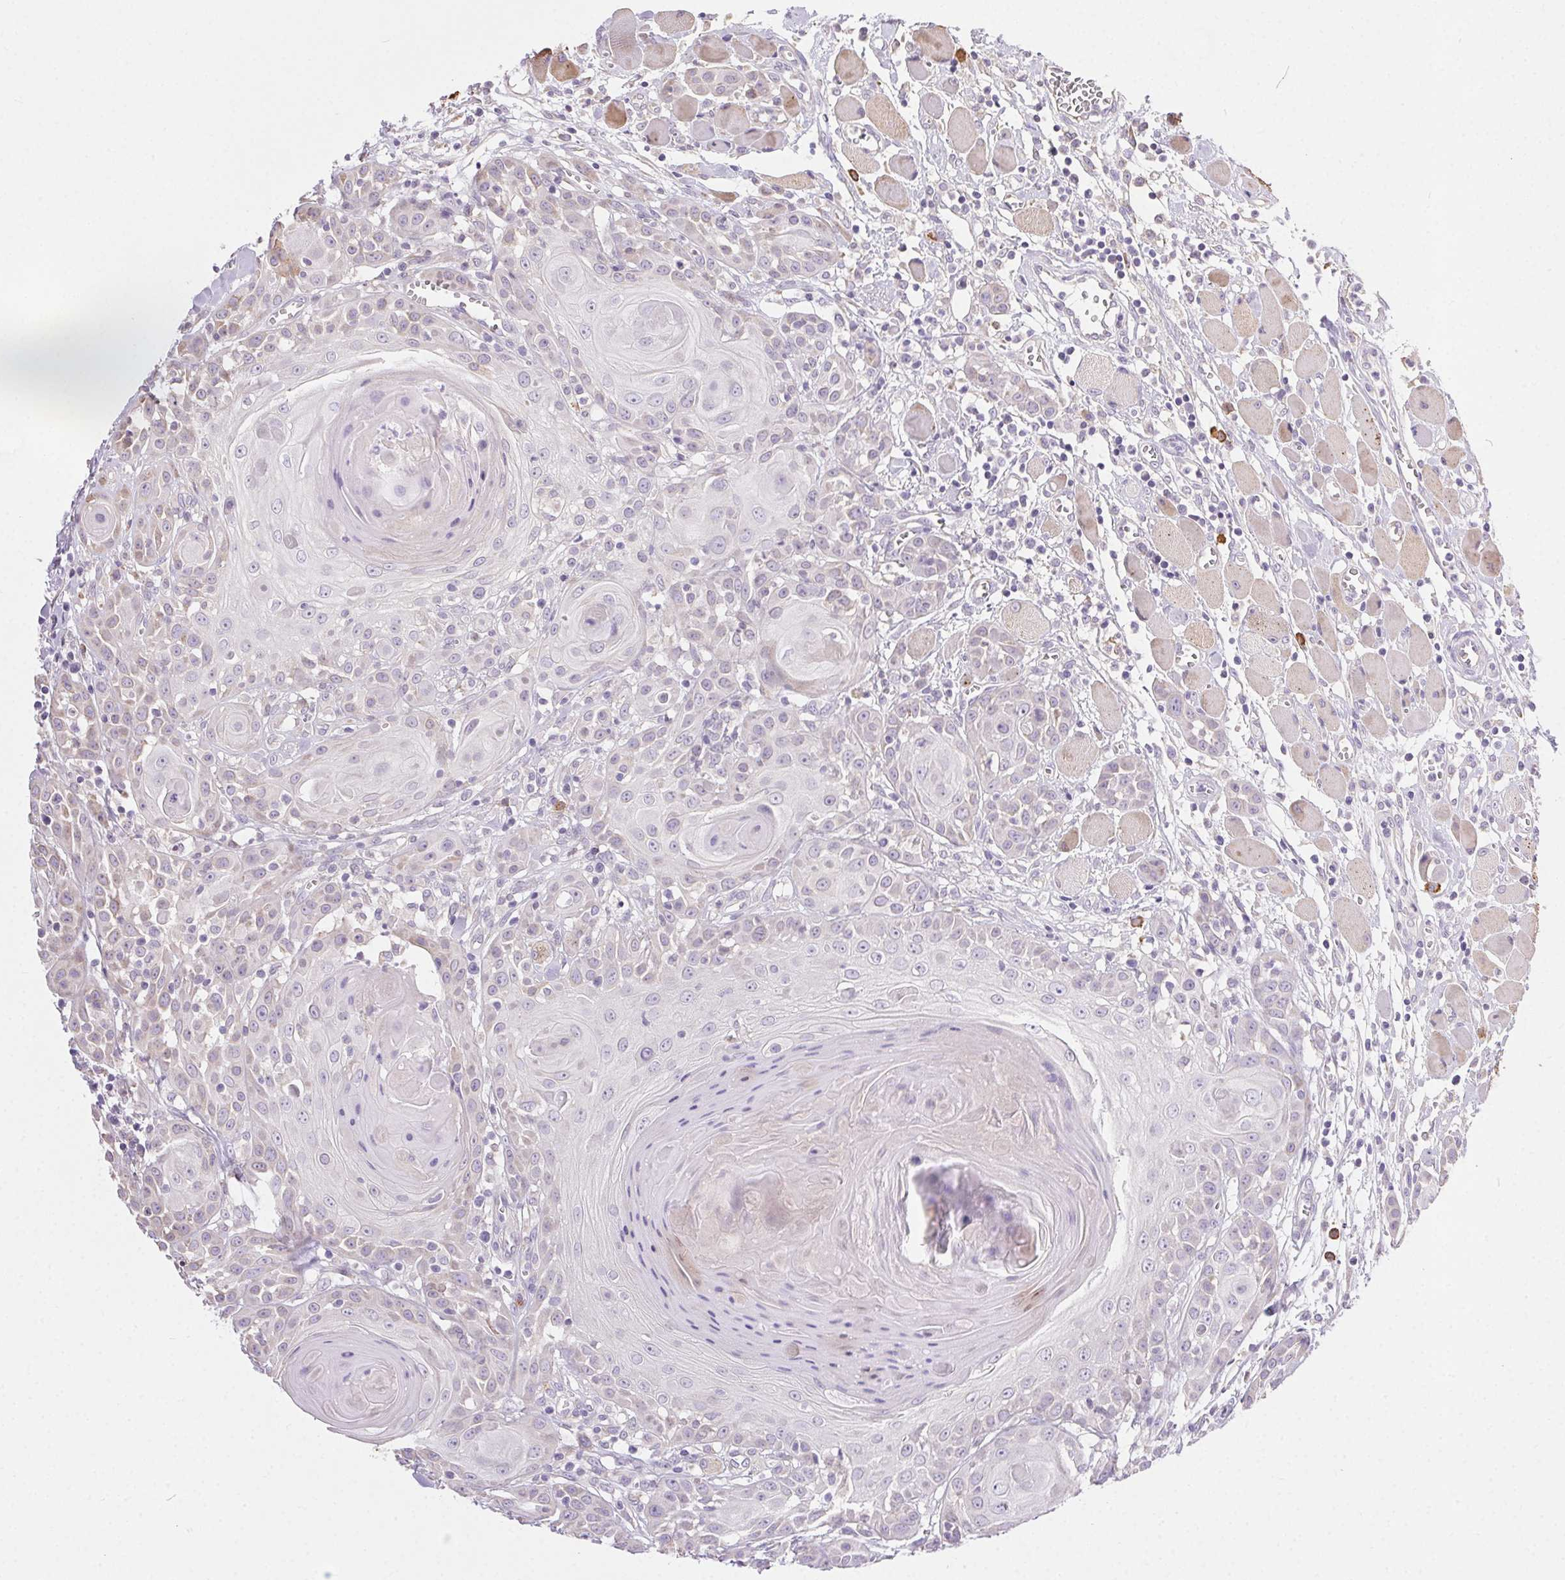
{"staining": {"intensity": "negative", "quantity": "none", "location": "none"}, "tissue": "head and neck cancer", "cell_type": "Tumor cells", "image_type": "cancer", "snomed": [{"axis": "morphology", "description": "Squamous cell carcinoma, NOS"}, {"axis": "topography", "description": "Head-Neck"}], "caption": "Head and neck squamous cell carcinoma was stained to show a protein in brown. There is no significant positivity in tumor cells.", "gene": "SNX31", "patient": {"sex": "female", "age": 80}}